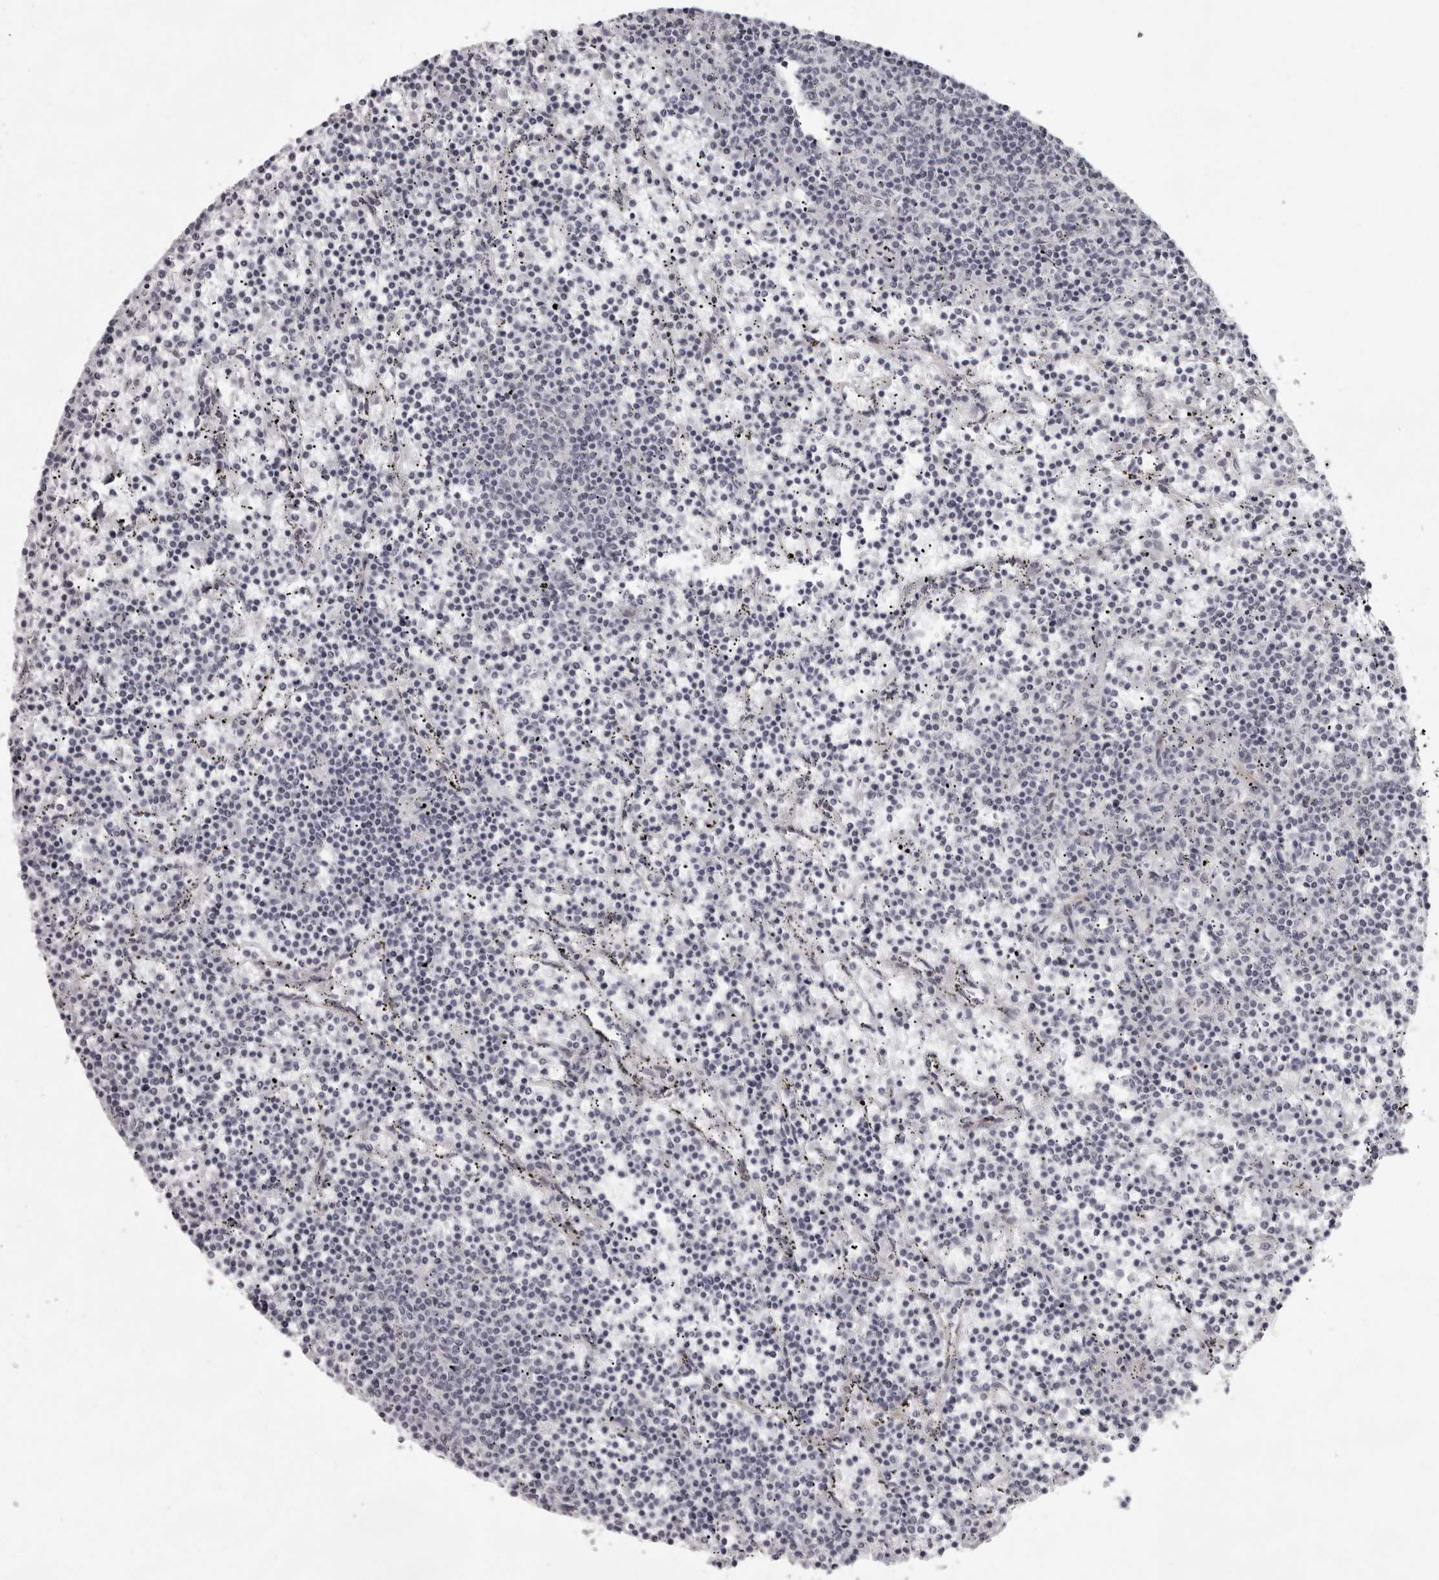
{"staining": {"intensity": "negative", "quantity": "none", "location": "none"}, "tissue": "lymphoma", "cell_type": "Tumor cells", "image_type": "cancer", "snomed": [{"axis": "morphology", "description": "Malignant lymphoma, non-Hodgkin's type, Low grade"}, {"axis": "topography", "description": "Spleen"}], "caption": "Micrograph shows no significant protein expression in tumor cells of lymphoma.", "gene": "NUDT18", "patient": {"sex": "female", "age": 50}}